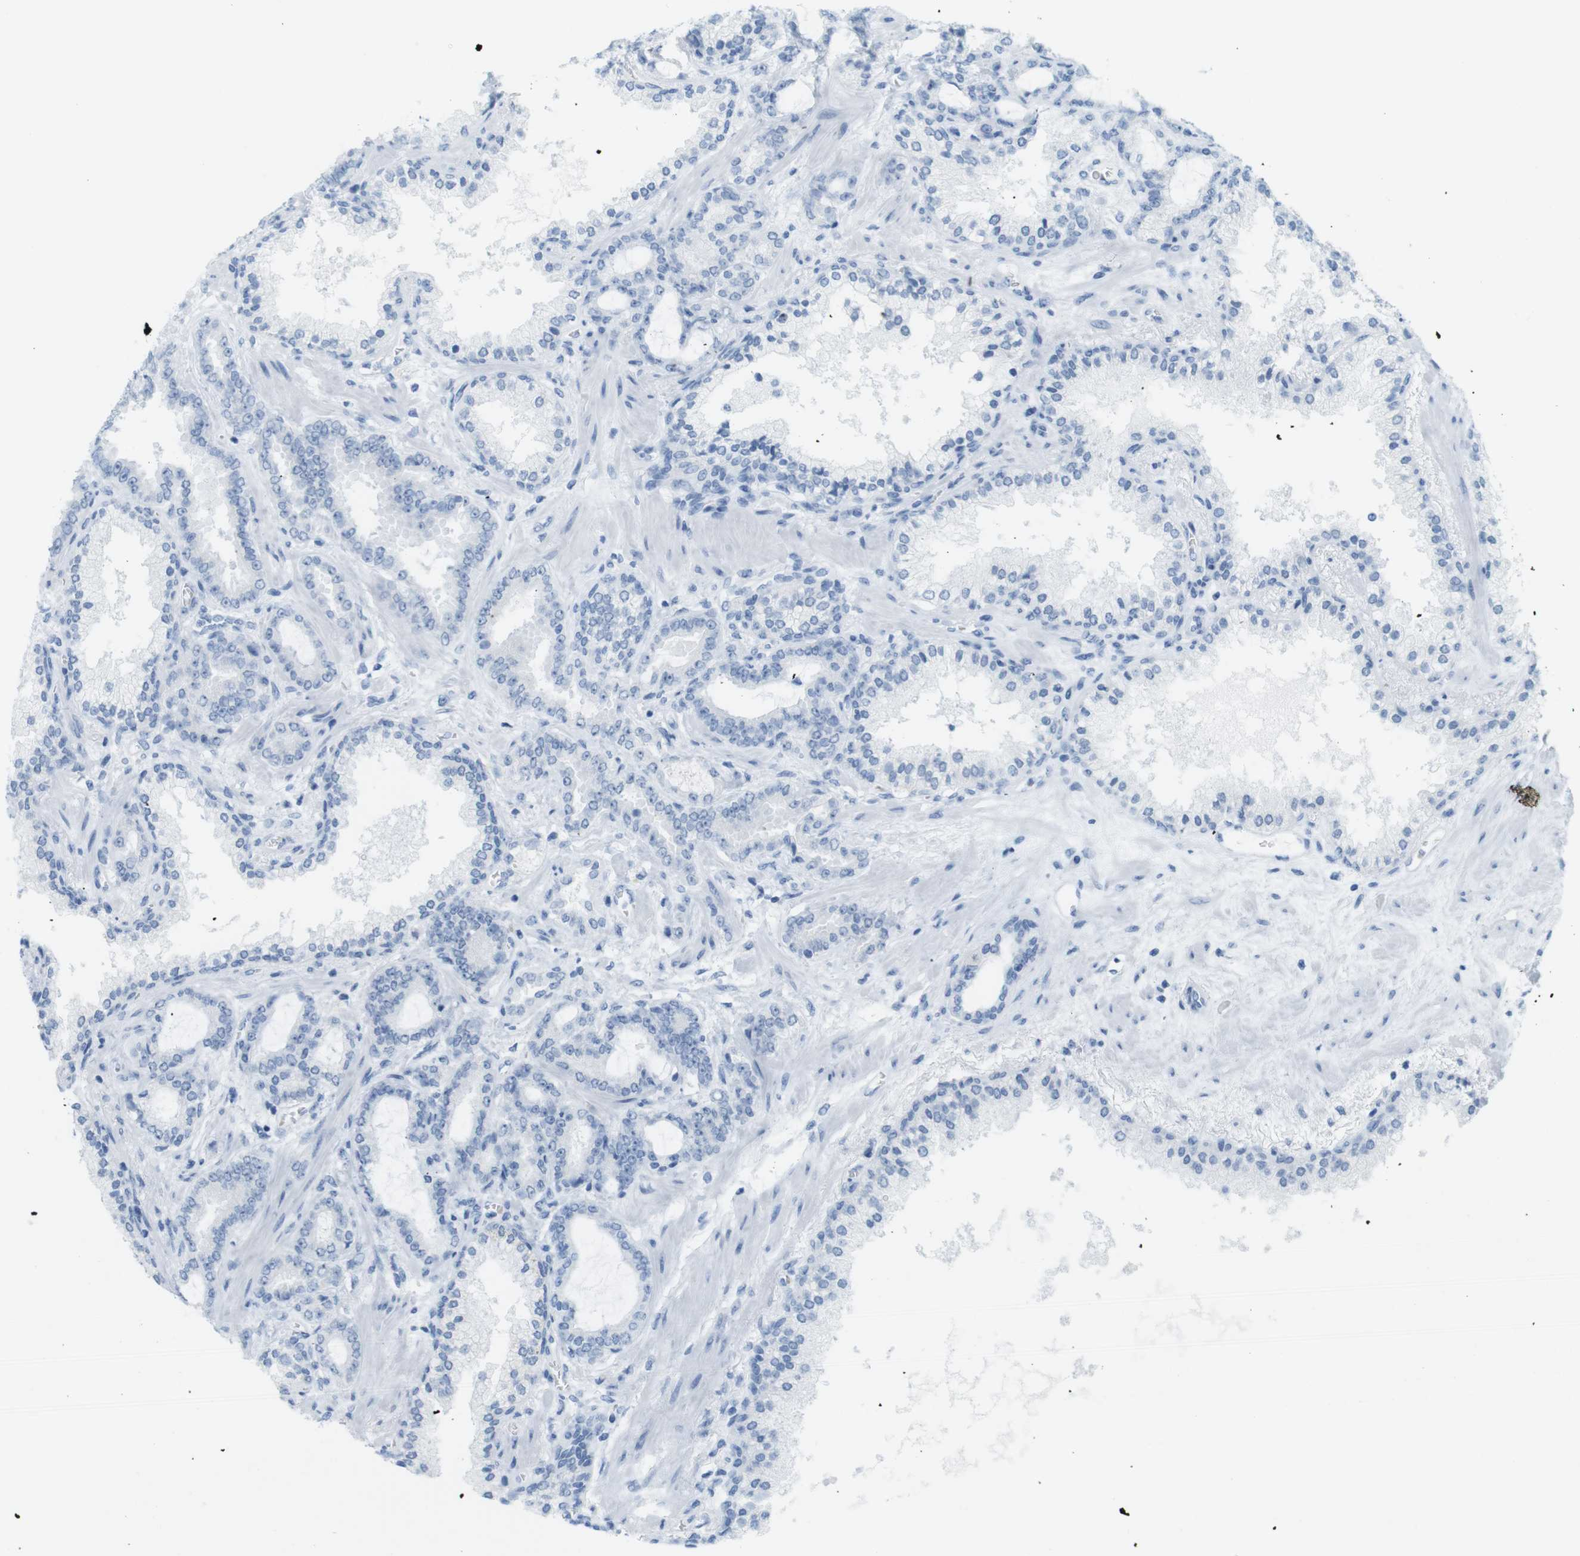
{"staining": {"intensity": "negative", "quantity": "none", "location": "none"}, "tissue": "prostate cancer", "cell_type": "Tumor cells", "image_type": "cancer", "snomed": [{"axis": "morphology", "description": "Adenocarcinoma, Low grade"}, {"axis": "topography", "description": "Prostate"}], "caption": "DAB immunohistochemical staining of prostate adenocarcinoma (low-grade) reveals no significant staining in tumor cells.", "gene": "TNNT2", "patient": {"sex": "male", "age": 60}}